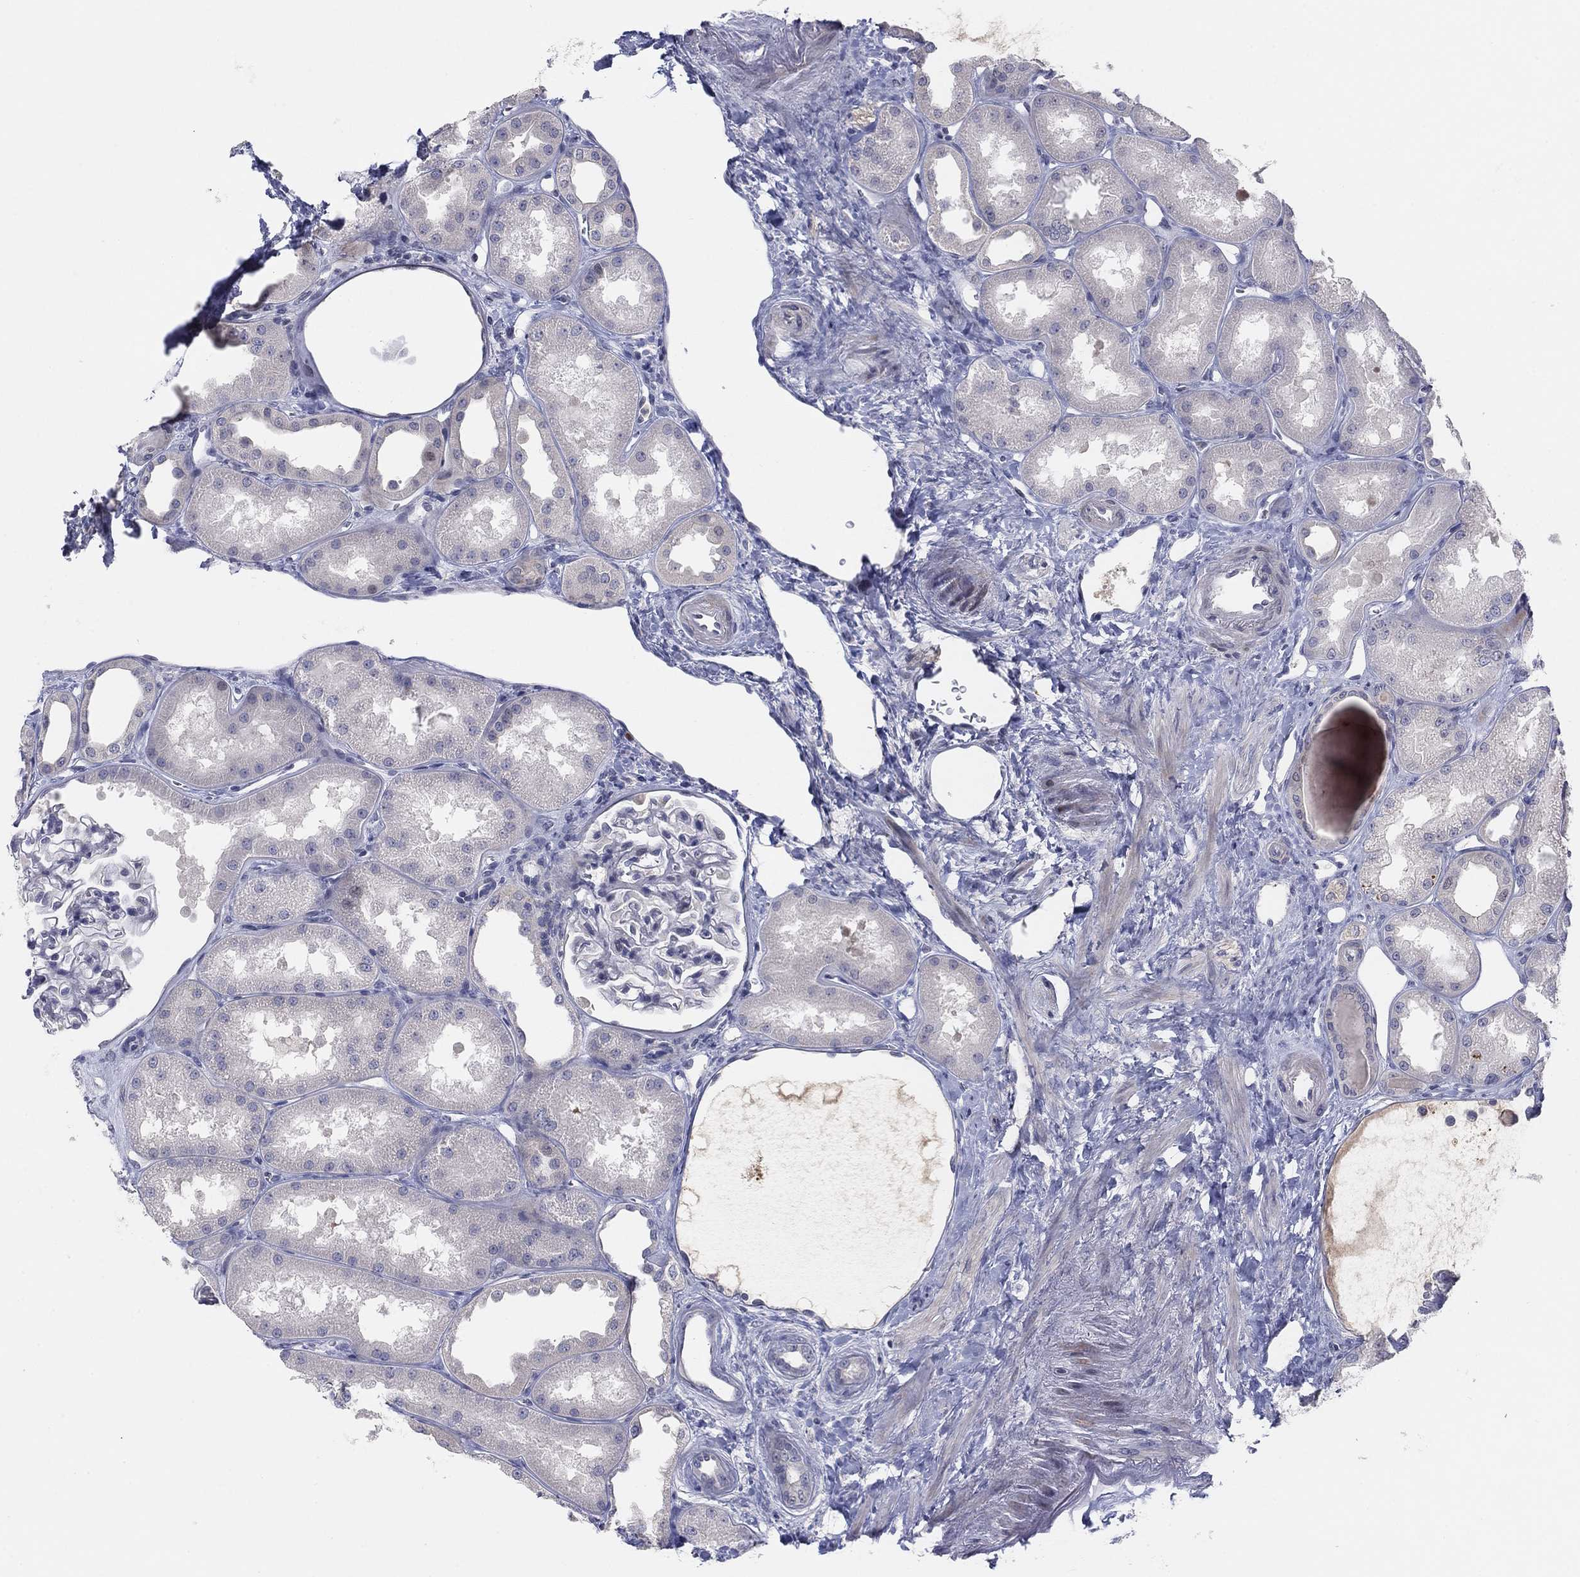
{"staining": {"intensity": "negative", "quantity": "none", "location": "none"}, "tissue": "kidney", "cell_type": "Cells in glomeruli", "image_type": "normal", "snomed": [{"axis": "morphology", "description": "Normal tissue, NOS"}, {"axis": "topography", "description": "Kidney"}], "caption": "The histopathology image shows no significant staining in cells in glomeruli of kidney.", "gene": "AMN1", "patient": {"sex": "male", "age": 61}}